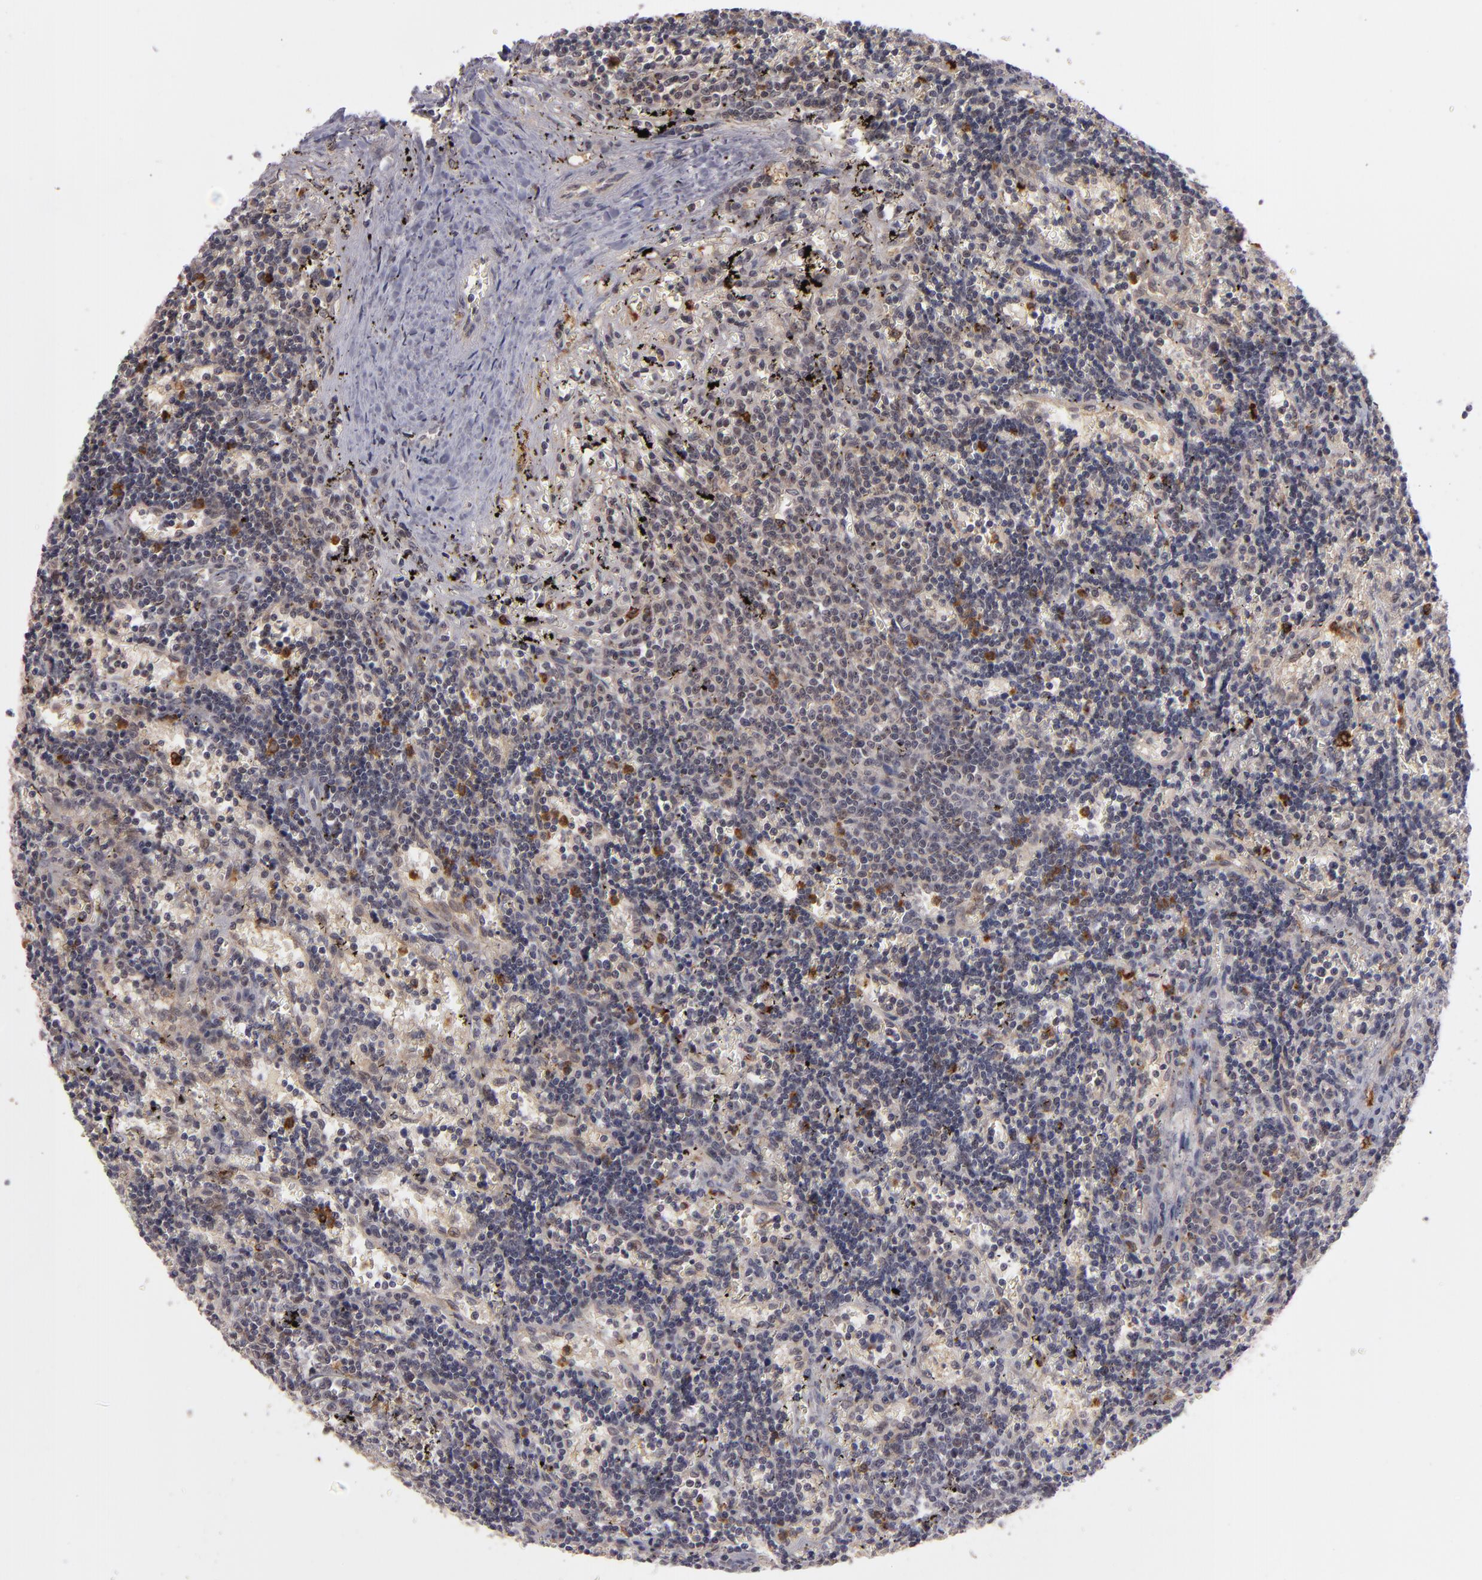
{"staining": {"intensity": "moderate", "quantity": "<25%", "location": "cytoplasmic/membranous"}, "tissue": "lymphoma", "cell_type": "Tumor cells", "image_type": "cancer", "snomed": [{"axis": "morphology", "description": "Malignant lymphoma, non-Hodgkin's type, Low grade"}, {"axis": "topography", "description": "Spleen"}], "caption": "Immunohistochemistry (IHC) image of human lymphoma stained for a protein (brown), which demonstrates low levels of moderate cytoplasmic/membranous positivity in about <25% of tumor cells.", "gene": "STX3", "patient": {"sex": "male", "age": 60}}